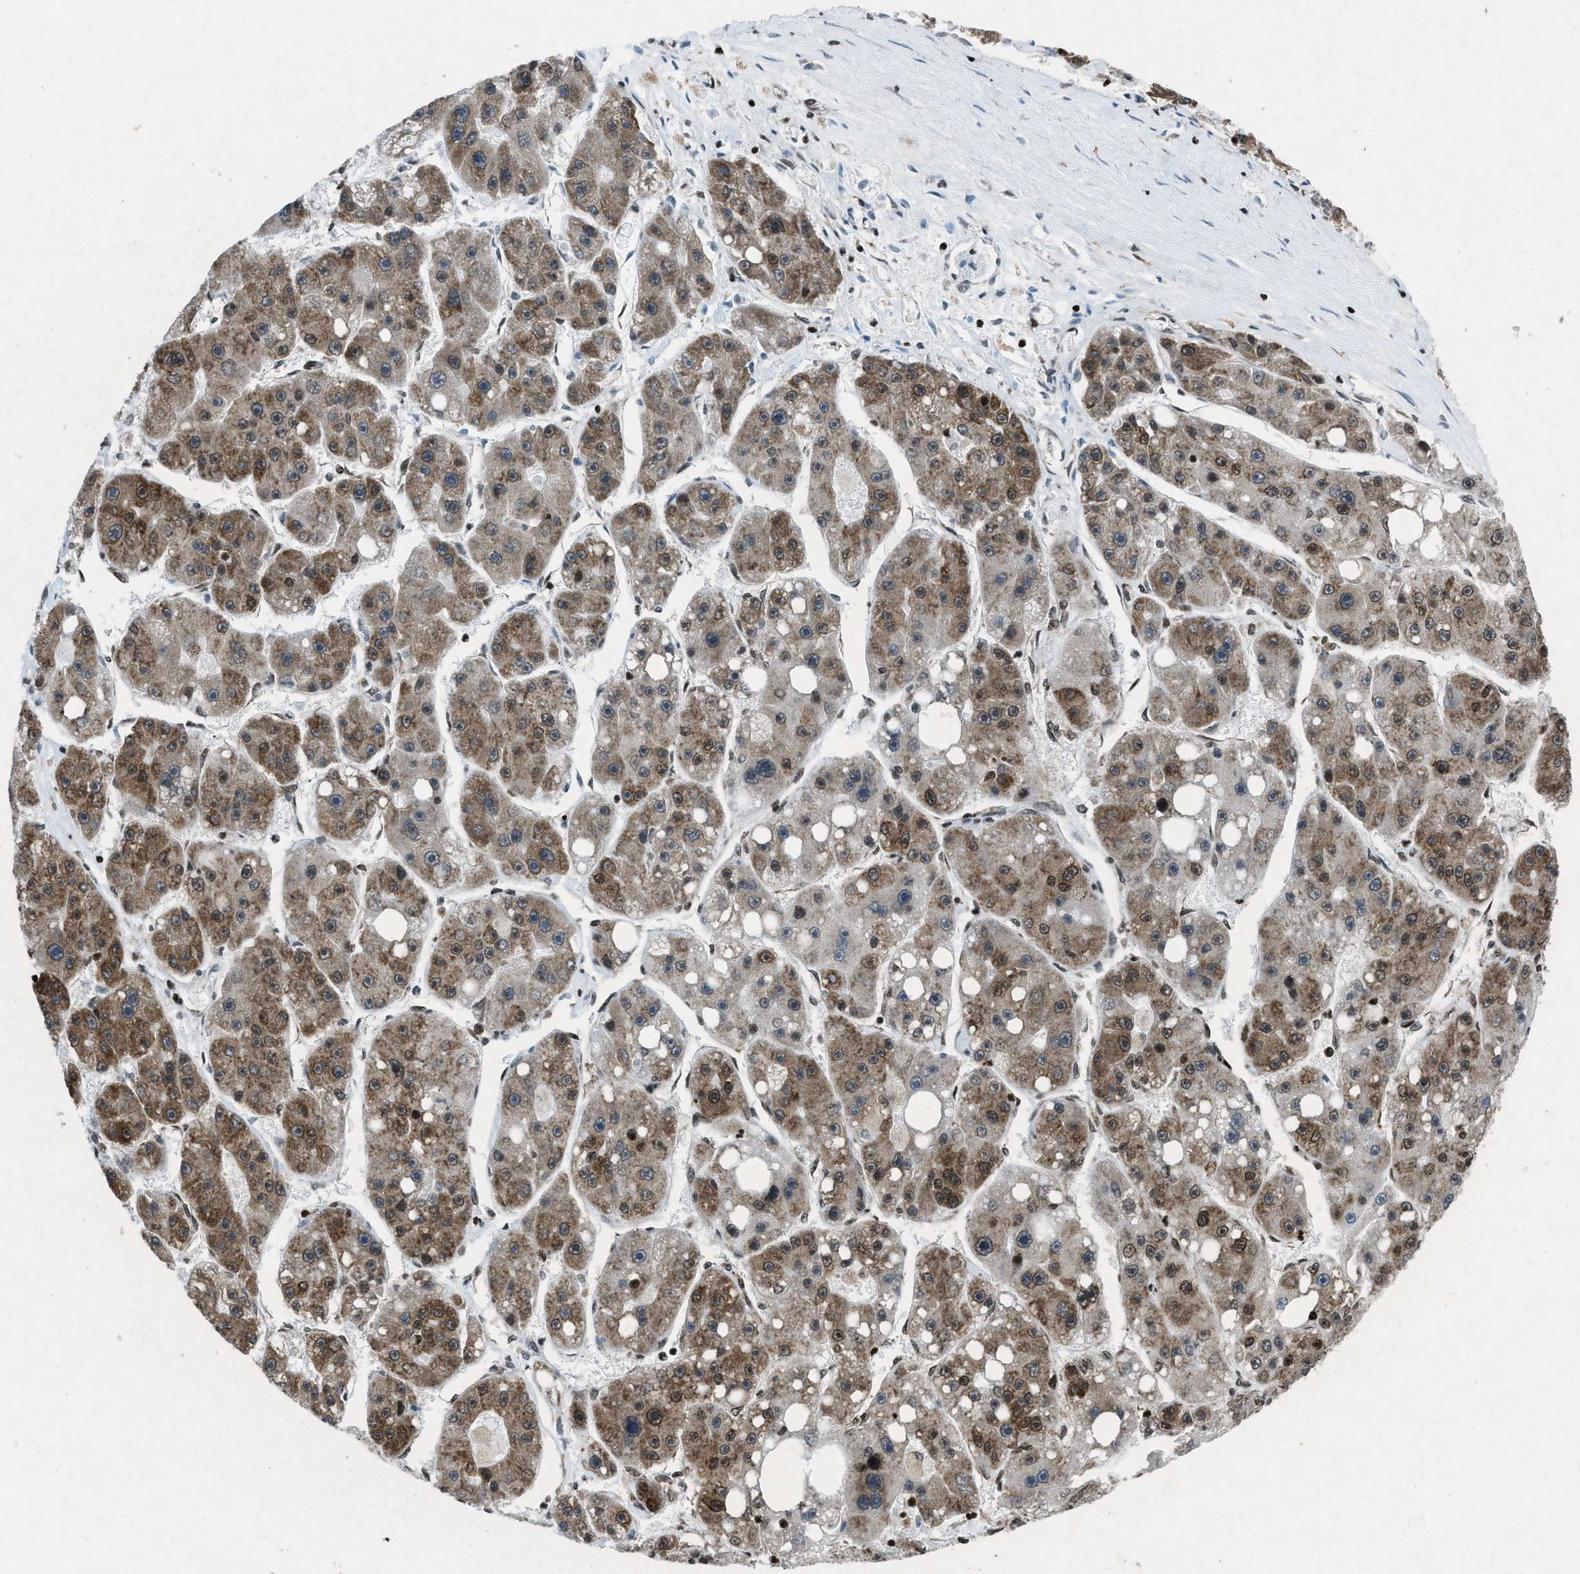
{"staining": {"intensity": "moderate", "quantity": "25%-75%", "location": "cytoplasmic/membranous,nuclear"}, "tissue": "liver cancer", "cell_type": "Tumor cells", "image_type": "cancer", "snomed": [{"axis": "morphology", "description": "Carcinoma, Hepatocellular, NOS"}, {"axis": "topography", "description": "Liver"}], "caption": "Protein staining displays moderate cytoplasmic/membranous and nuclear staining in about 25%-75% of tumor cells in liver hepatocellular carcinoma.", "gene": "NXF1", "patient": {"sex": "female", "age": 61}}